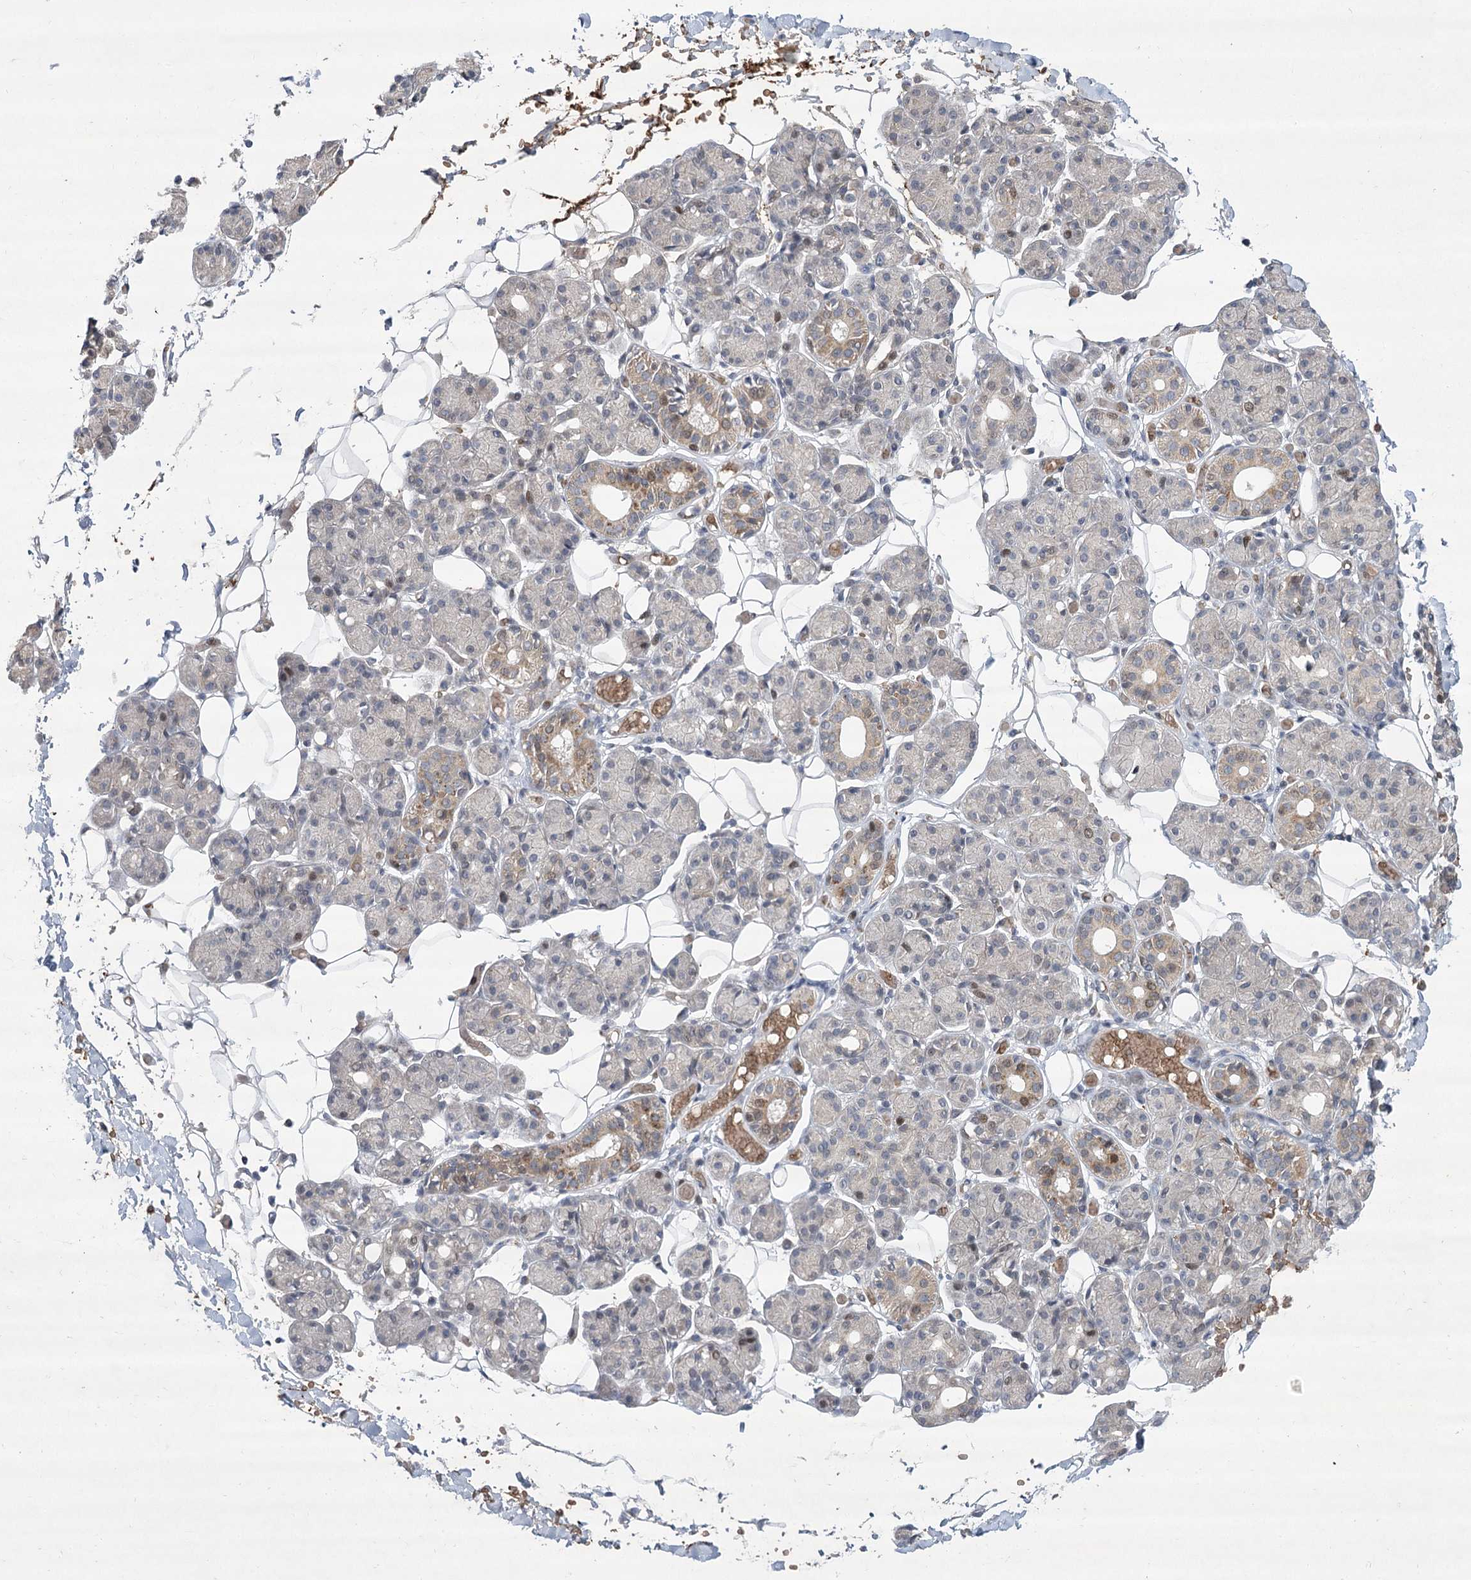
{"staining": {"intensity": "moderate", "quantity": "<25%", "location": "cytoplasmic/membranous,nuclear"}, "tissue": "salivary gland", "cell_type": "Glandular cells", "image_type": "normal", "snomed": [{"axis": "morphology", "description": "Normal tissue, NOS"}, {"axis": "topography", "description": "Salivary gland"}], "caption": "DAB (3,3'-diaminobenzidine) immunohistochemical staining of normal human salivary gland displays moderate cytoplasmic/membranous,nuclear protein expression in about <25% of glandular cells.", "gene": "NSMCE4A", "patient": {"sex": "male", "age": 63}}